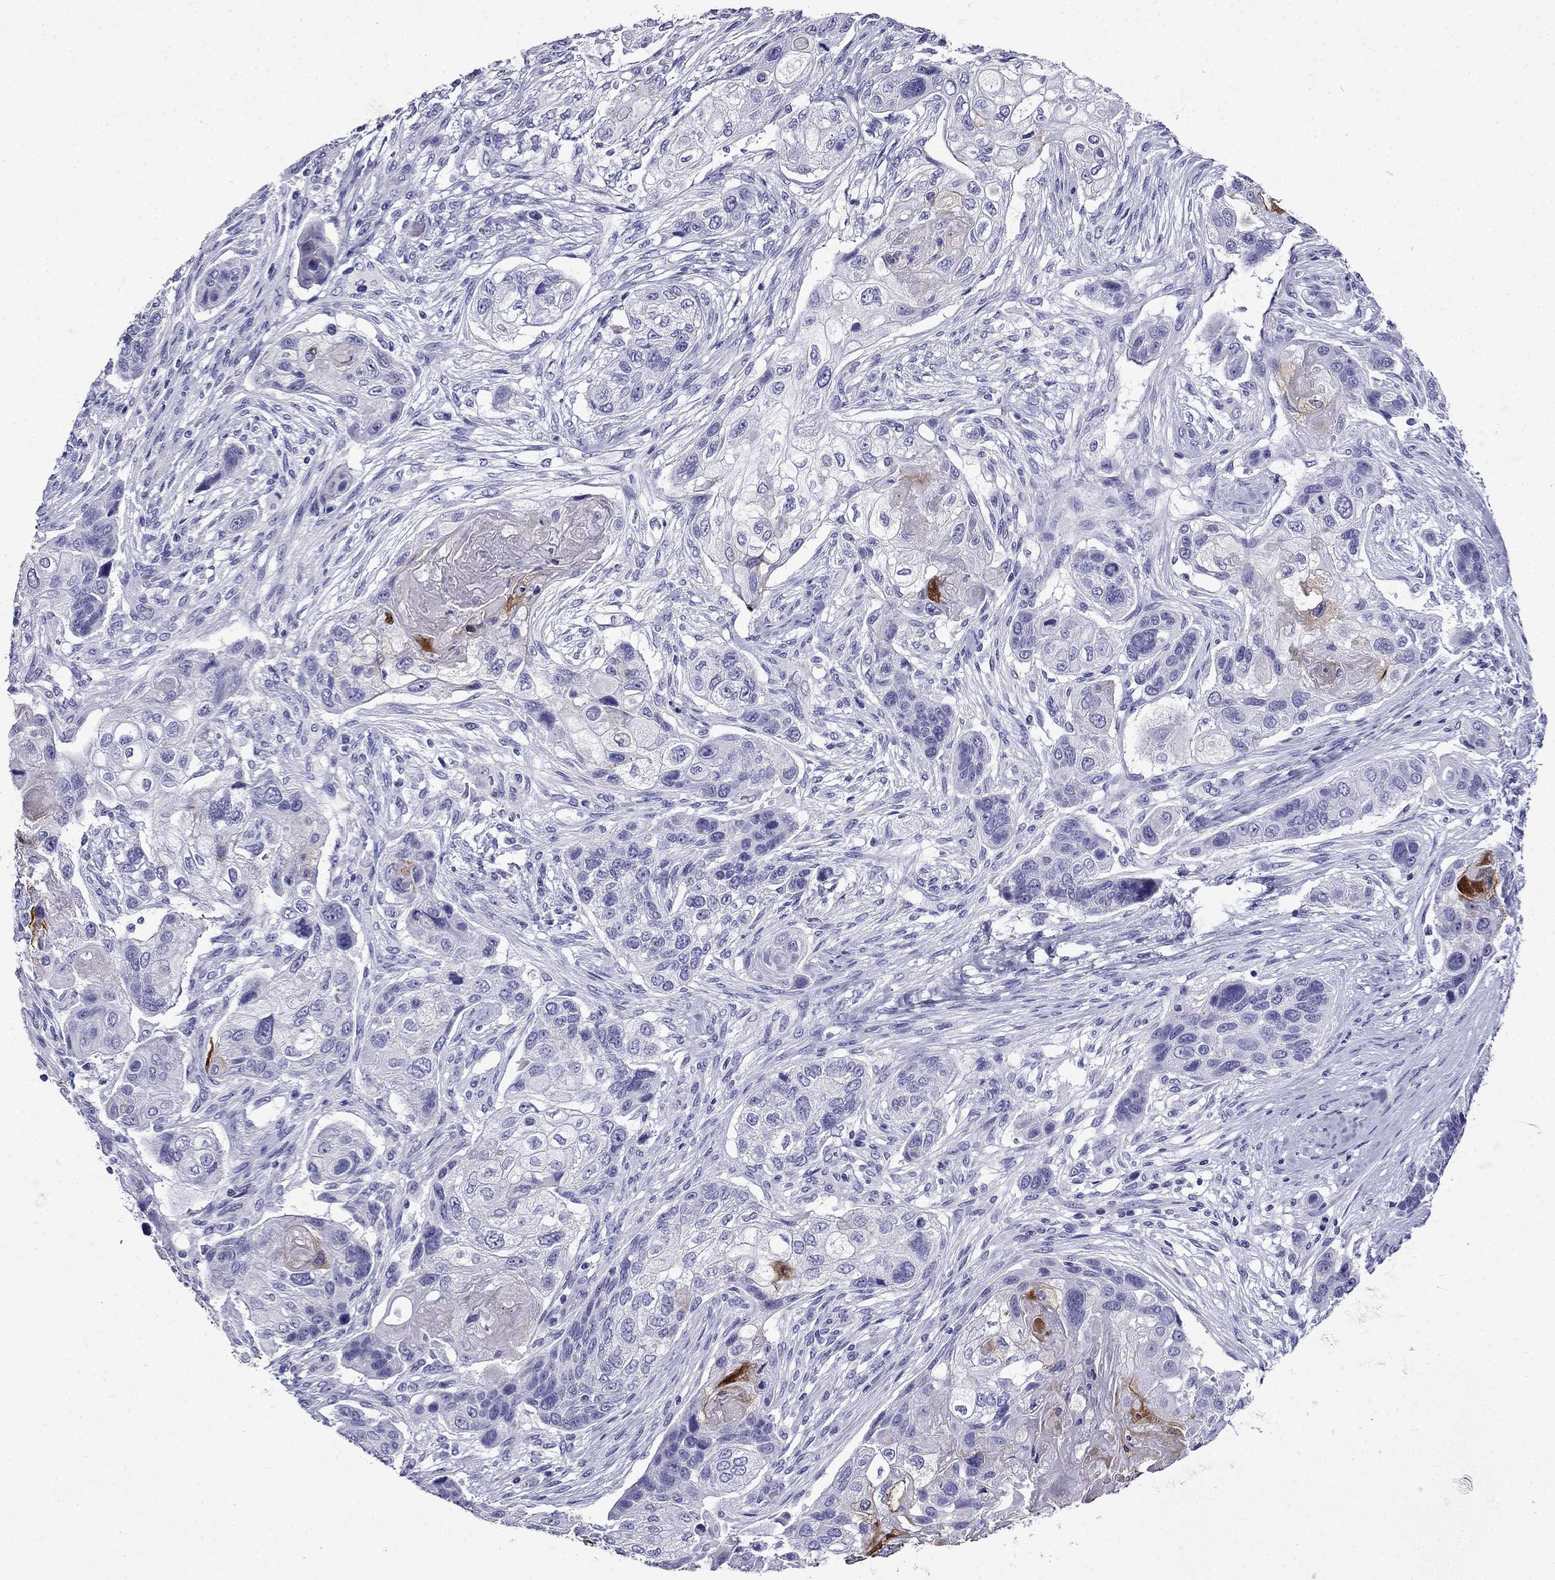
{"staining": {"intensity": "negative", "quantity": "none", "location": "none"}, "tissue": "lung cancer", "cell_type": "Tumor cells", "image_type": "cancer", "snomed": [{"axis": "morphology", "description": "Normal tissue, NOS"}, {"axis": "morphology", "description": "Squamous cell carcinoma, NOS"}, {"axis": "topography", "description": "Bronchus"}, {"axis": "topography", "description": "Lung"}], "caption": "Immunohistochemical staining of lung cancer shows no significant staining in tumor cells.", "gene": "ERC2", "patient": {"sex": "male", "age": 69}}